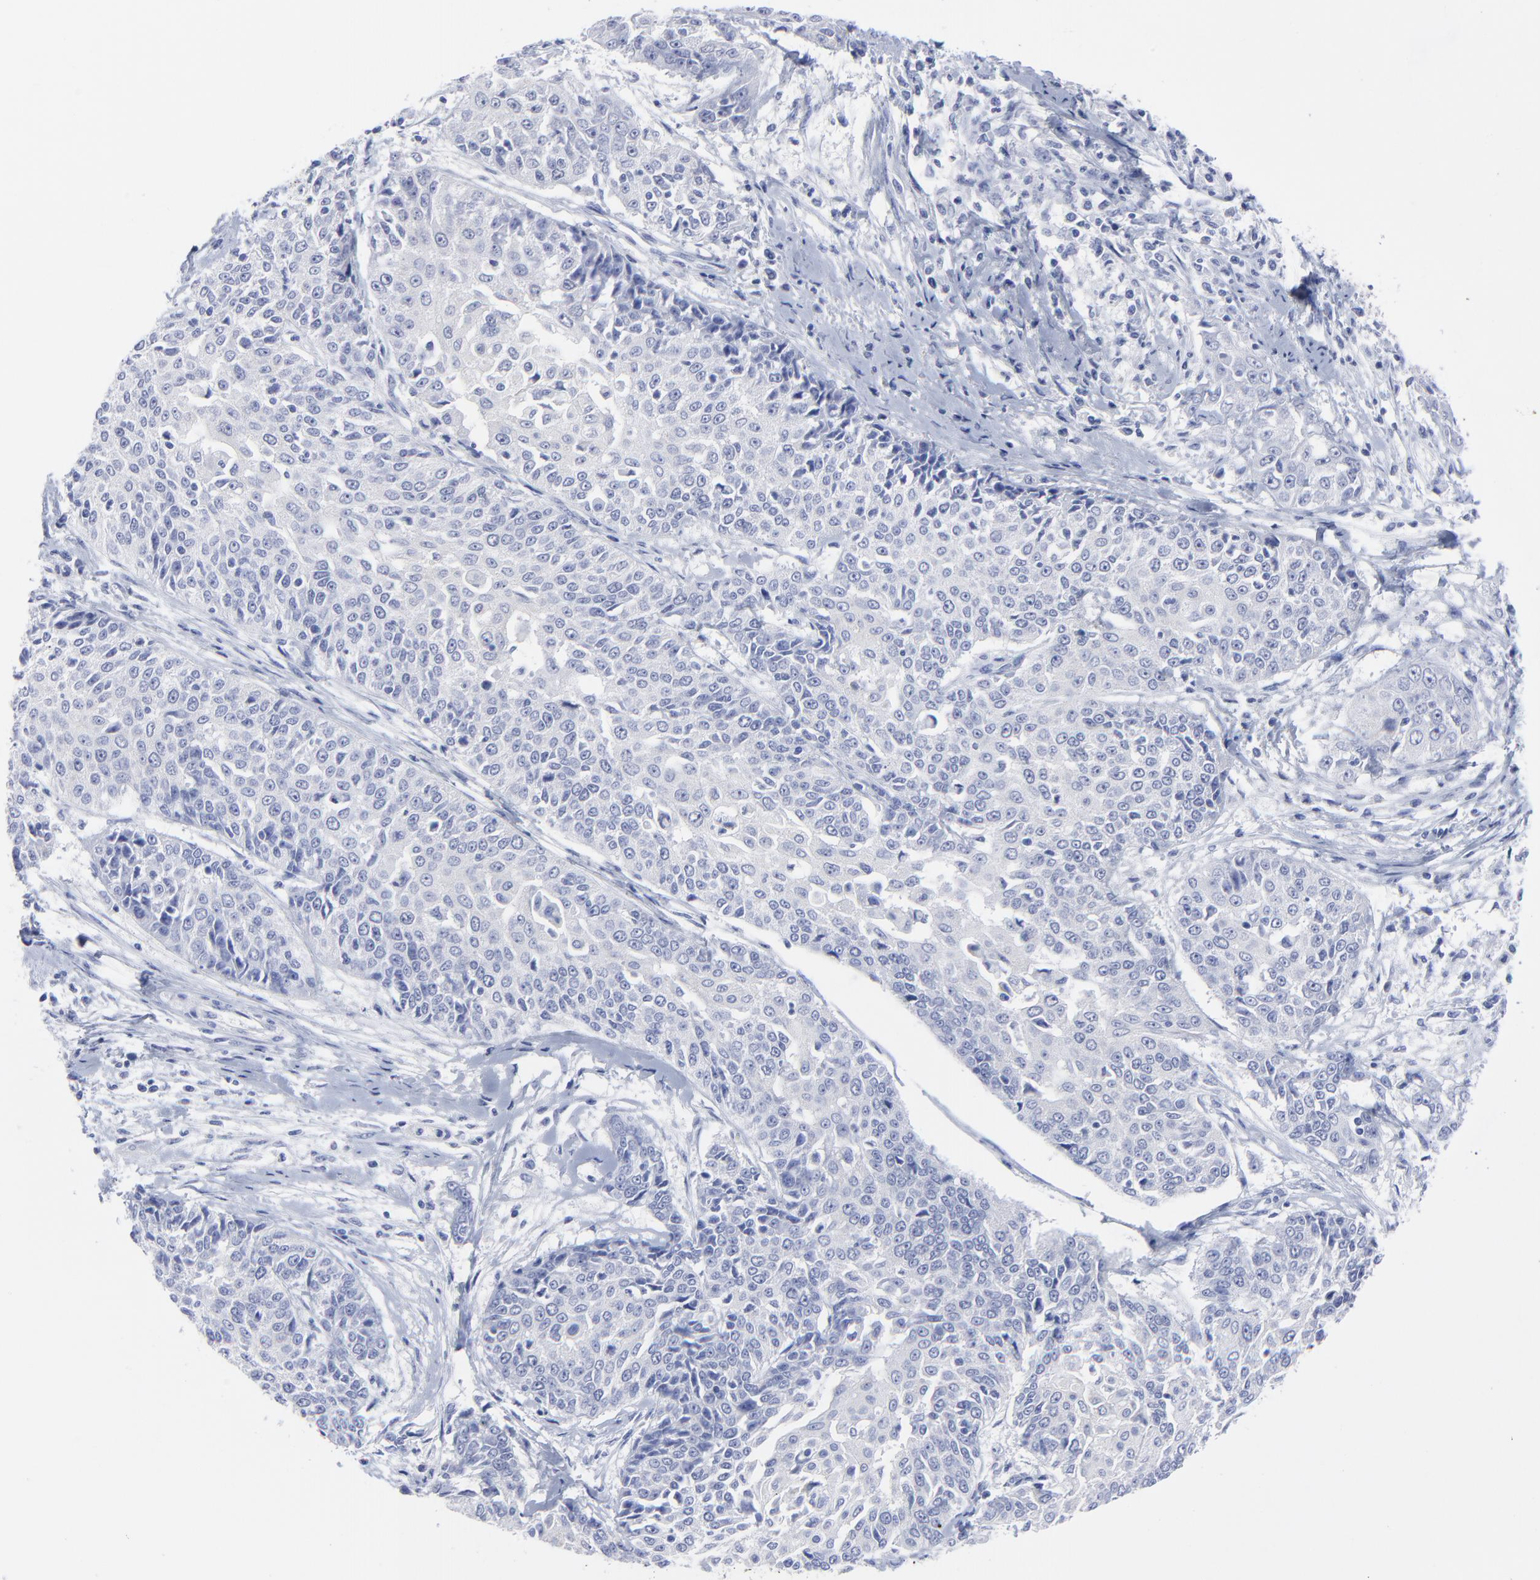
{"staining": {"intensity": "negative", "quantity": "none", "location": "none"}, "tissue": "cervical cancer", "cell_type": "Tumor cells", "image_type": "cancer", "snomed": [{"axis": "morphology", "description": "Squamous cell carcinoma, NOS"}, {"axis": "topography", "description": "Cervix"}], "caption": "Squamous cell carcinoma (cervical) was stained to show a protein in brown. There is no significant staining in tumor cells.", "gene": "CNTN3", "patient": {"sex": "female", "age": 64}}